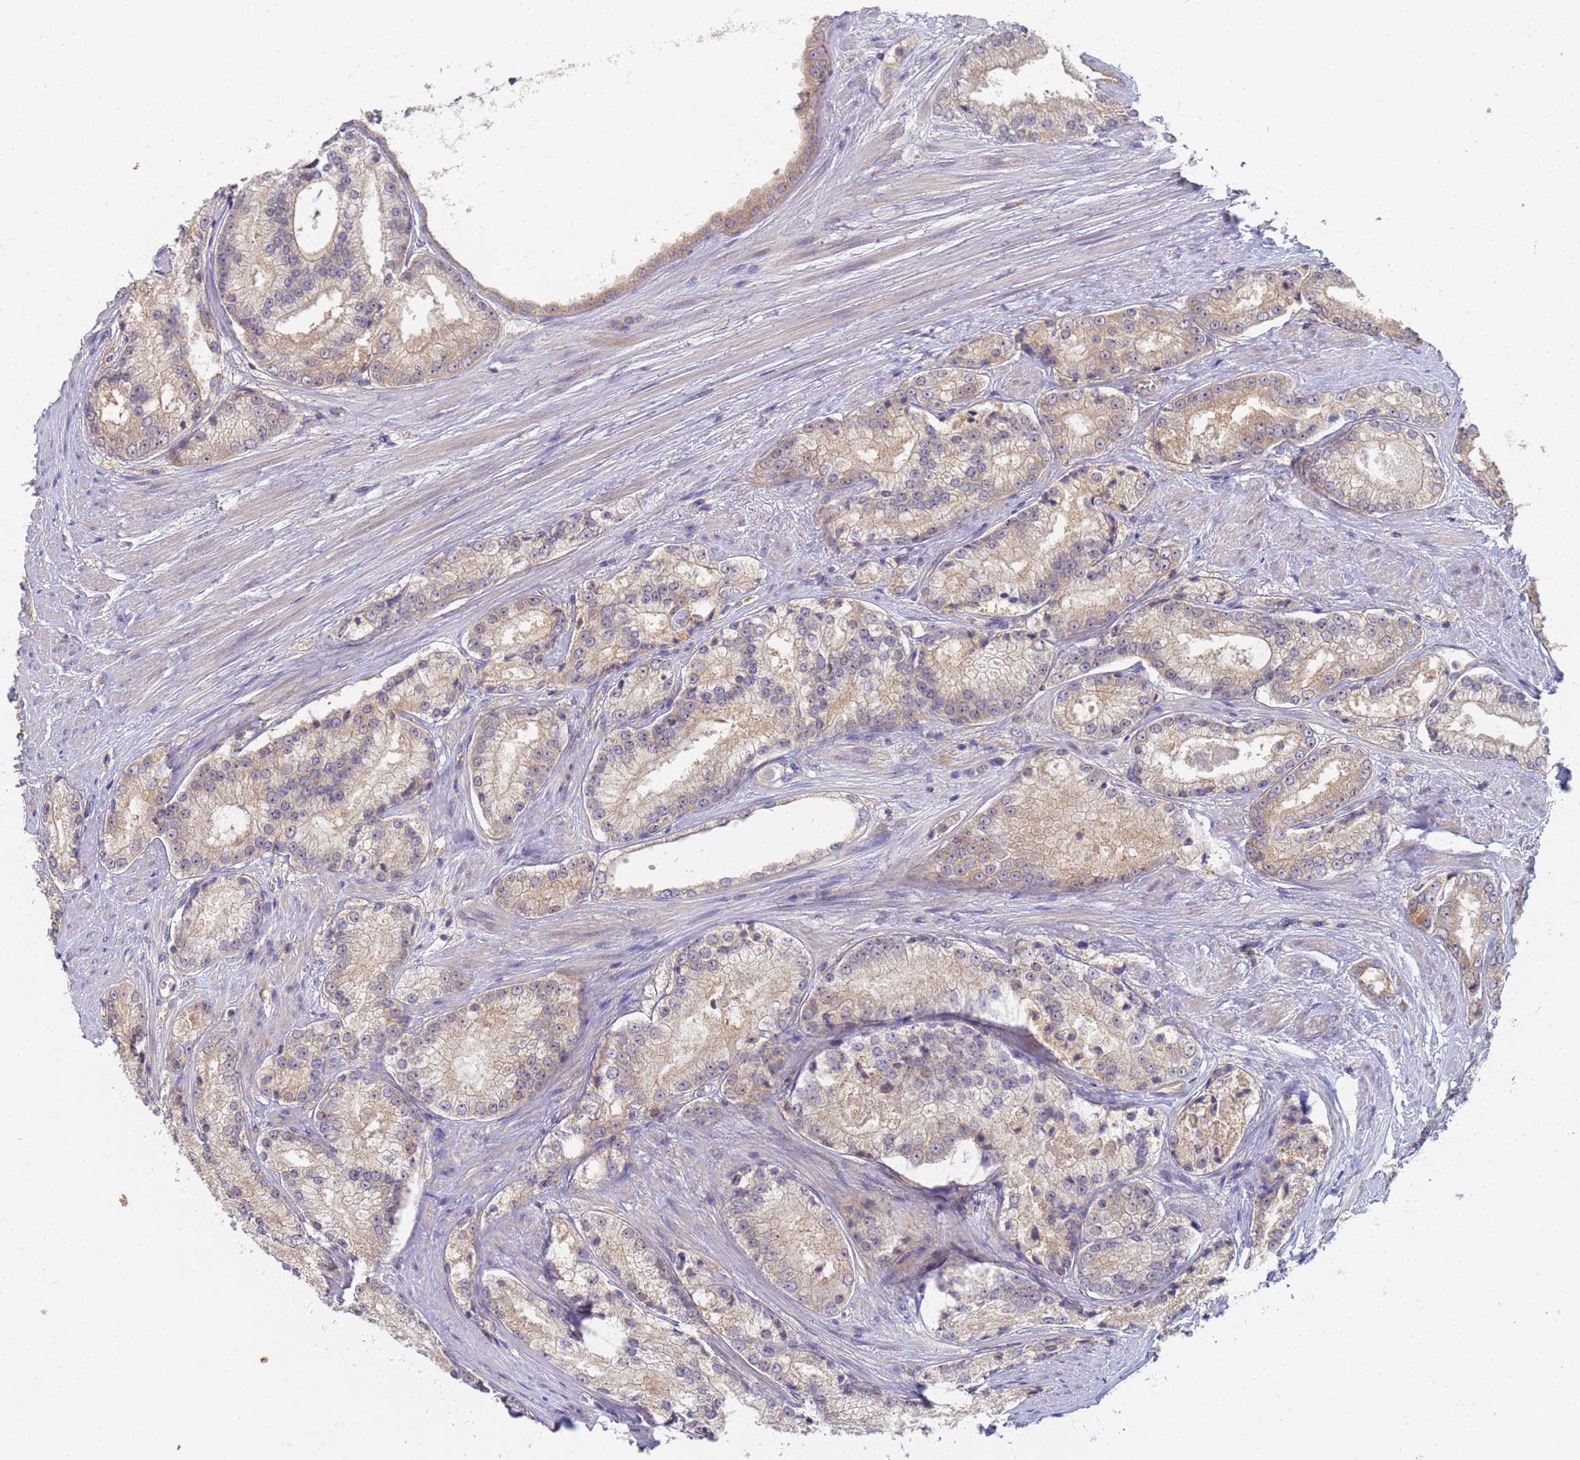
{"staining": {"intensity": "weak", "quantity": "25%-75%", "location": "cytoplasmic/membranous"}, "tissue": "prostate cancer", "cell_type": "Tumor cells", "image_type": "cancer", "snomed": [{"axis": "morphology", "description": "Adenocarcinoma, Low grade"}, {"axis": "topography", "description": "Prostate"}], "caption": "Protein positivity by IHC displays weak cytoplasmic/membranous staining in about 25%-75% of tumor cells in prostate cancer (adenocarcinoma (low-grade)). The protein is shown in brown color, while the nuclei are stained blue.", "gene": "SHARPIN", "patient": {"sex": "male", "age": 68}}